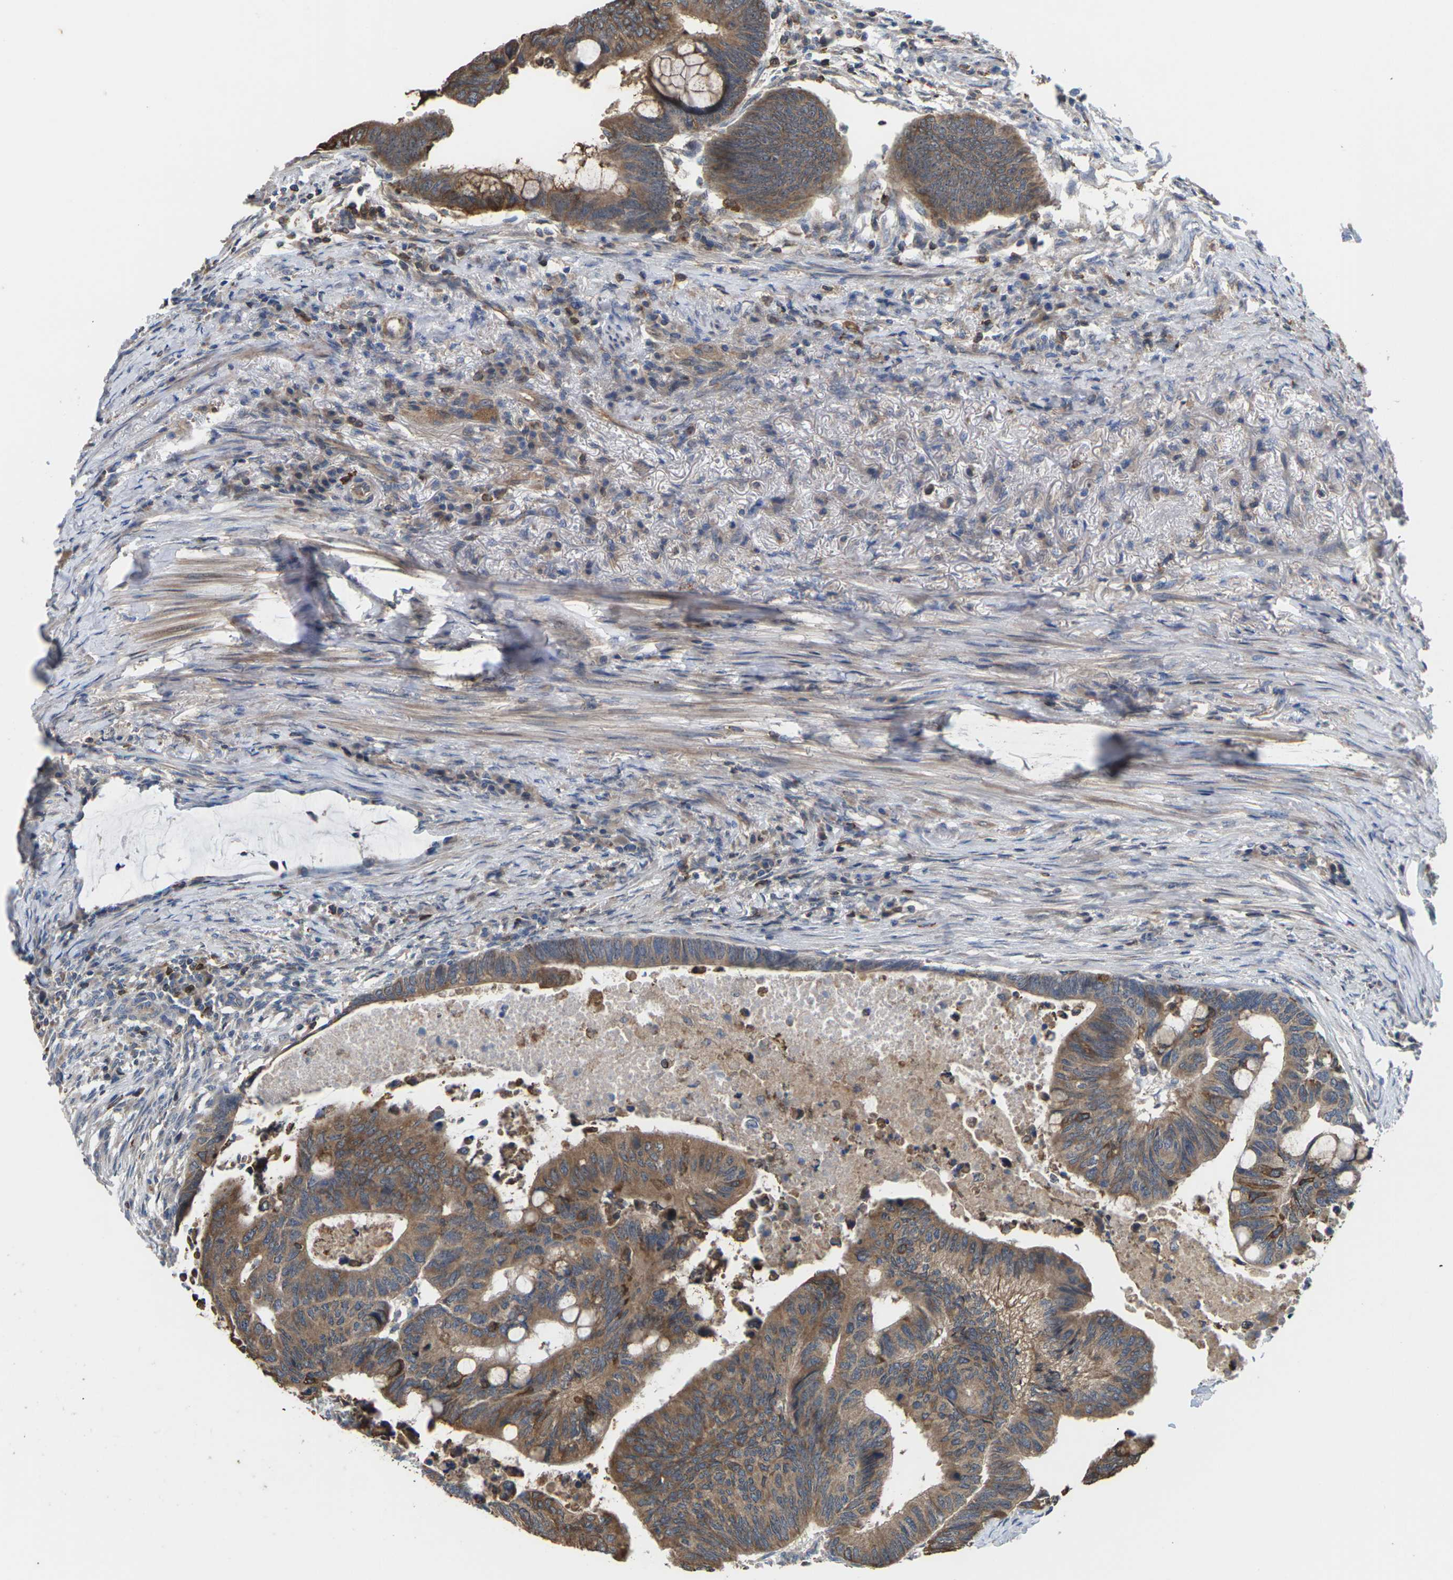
{"staining": {"intensity": "moderate", "quantity": ">75%", "location": "cytoplasmic/membranous"}, "tissue": "colorectal cancer", "cell_type": "Tumor cells", "image_type": "cancer", "snomed": [{"axis": "morphology", "description": "Normal tissue, NOS"}, {"axis": "morphology", "description": "Adenocarcinoma, NOS"}, {"axis": "topography", "description": "Rectum"}, {"axis": "topography", "description": "Peripheral nerve tissue"}], "caption": "Immunohistochemistry micrograph of human colorectal adenocarcinoma stained for a protein (brown), which demonstrates medium levels of moderate cytoplasmic/membranous positivity in approximately >75% of tumor cells.", "gene": "TIAM1", "patient": {"sex": "male", "age": 92}}